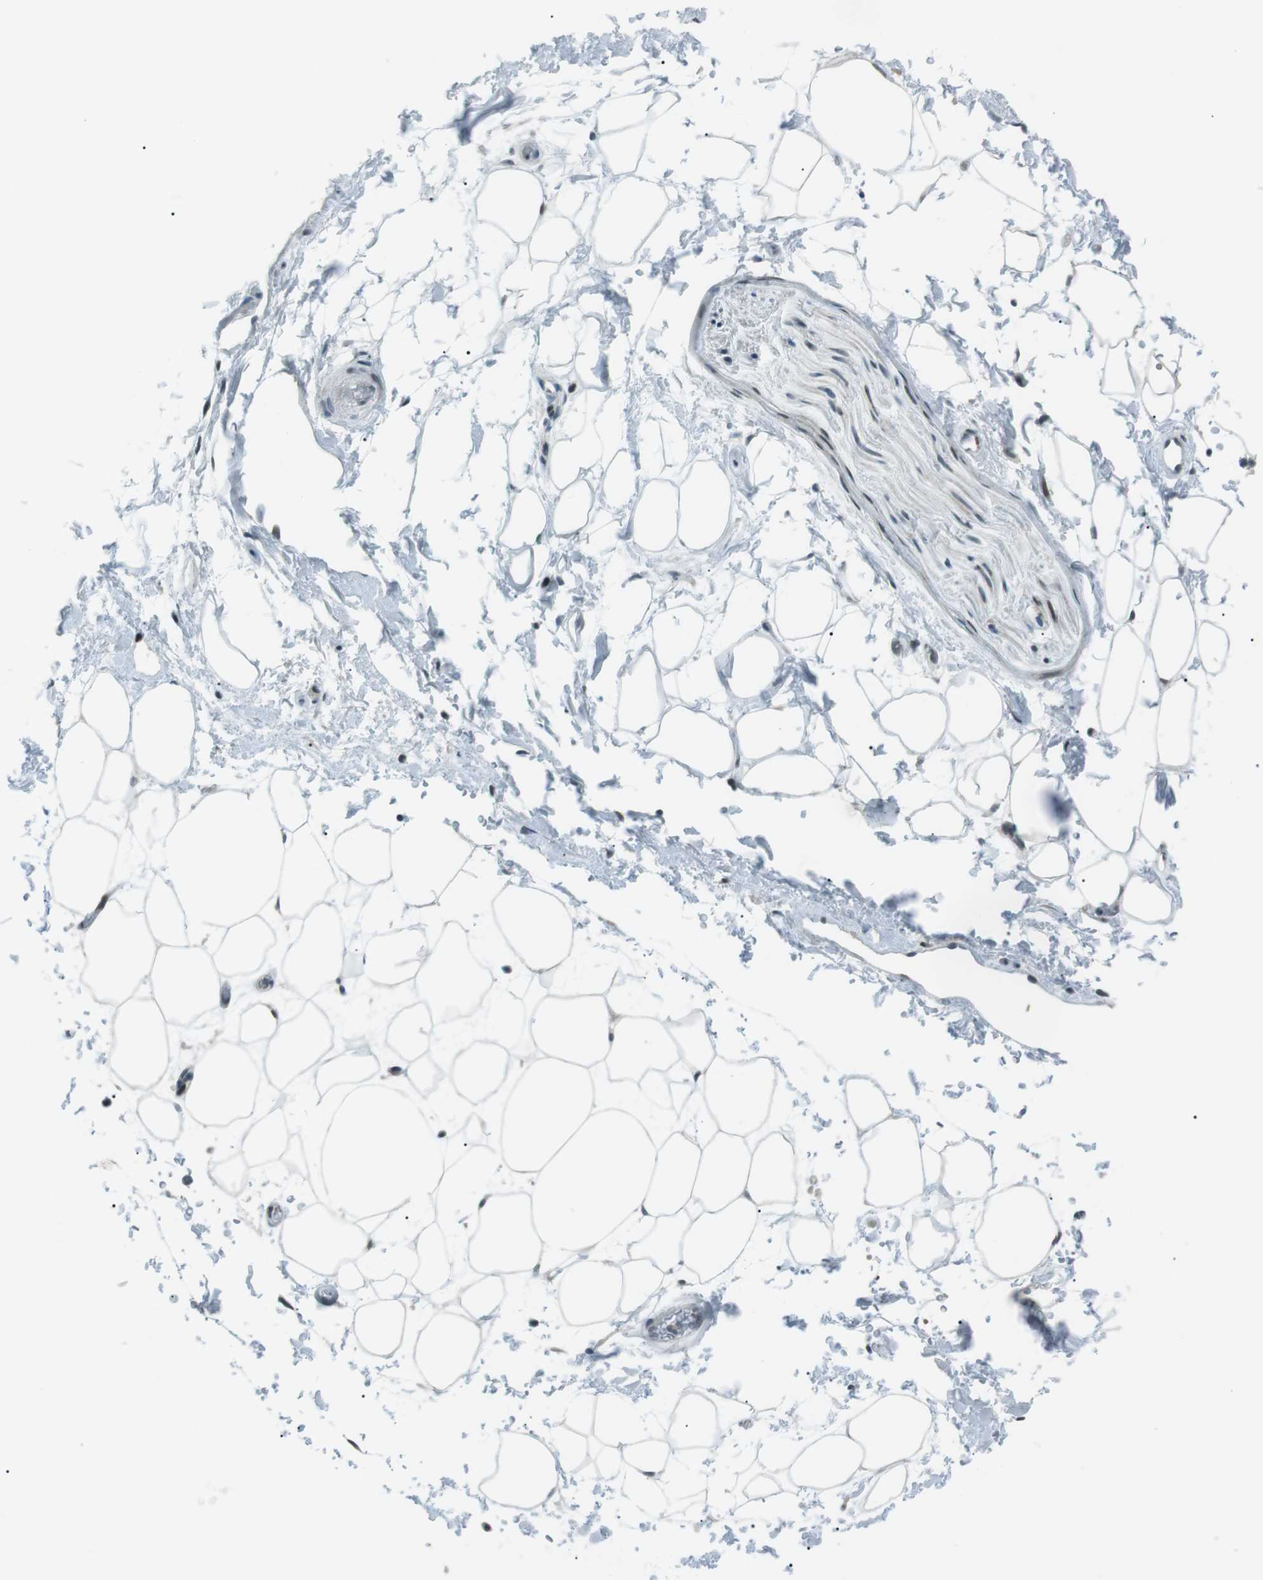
{"staining": {"intensity": "weak", "quantity": "25%-75%", "location": "nuclear"}, "tissue": "adipose tissue", "cell_type": "Adipocytes", "image_type": "normal", "snomed": [{"axis": "morphology", "description": "Normal tissue, NOS"}, {"axis": "topography", "description": "Soft tissue"}], "caption": "Adipocytes demonstrate low levels of weak nuclear expression in about 25%-75% of cells in normal human adipose tissue.", "gene": "PJA1", "patient": {"sex": "male", "age": 72}}